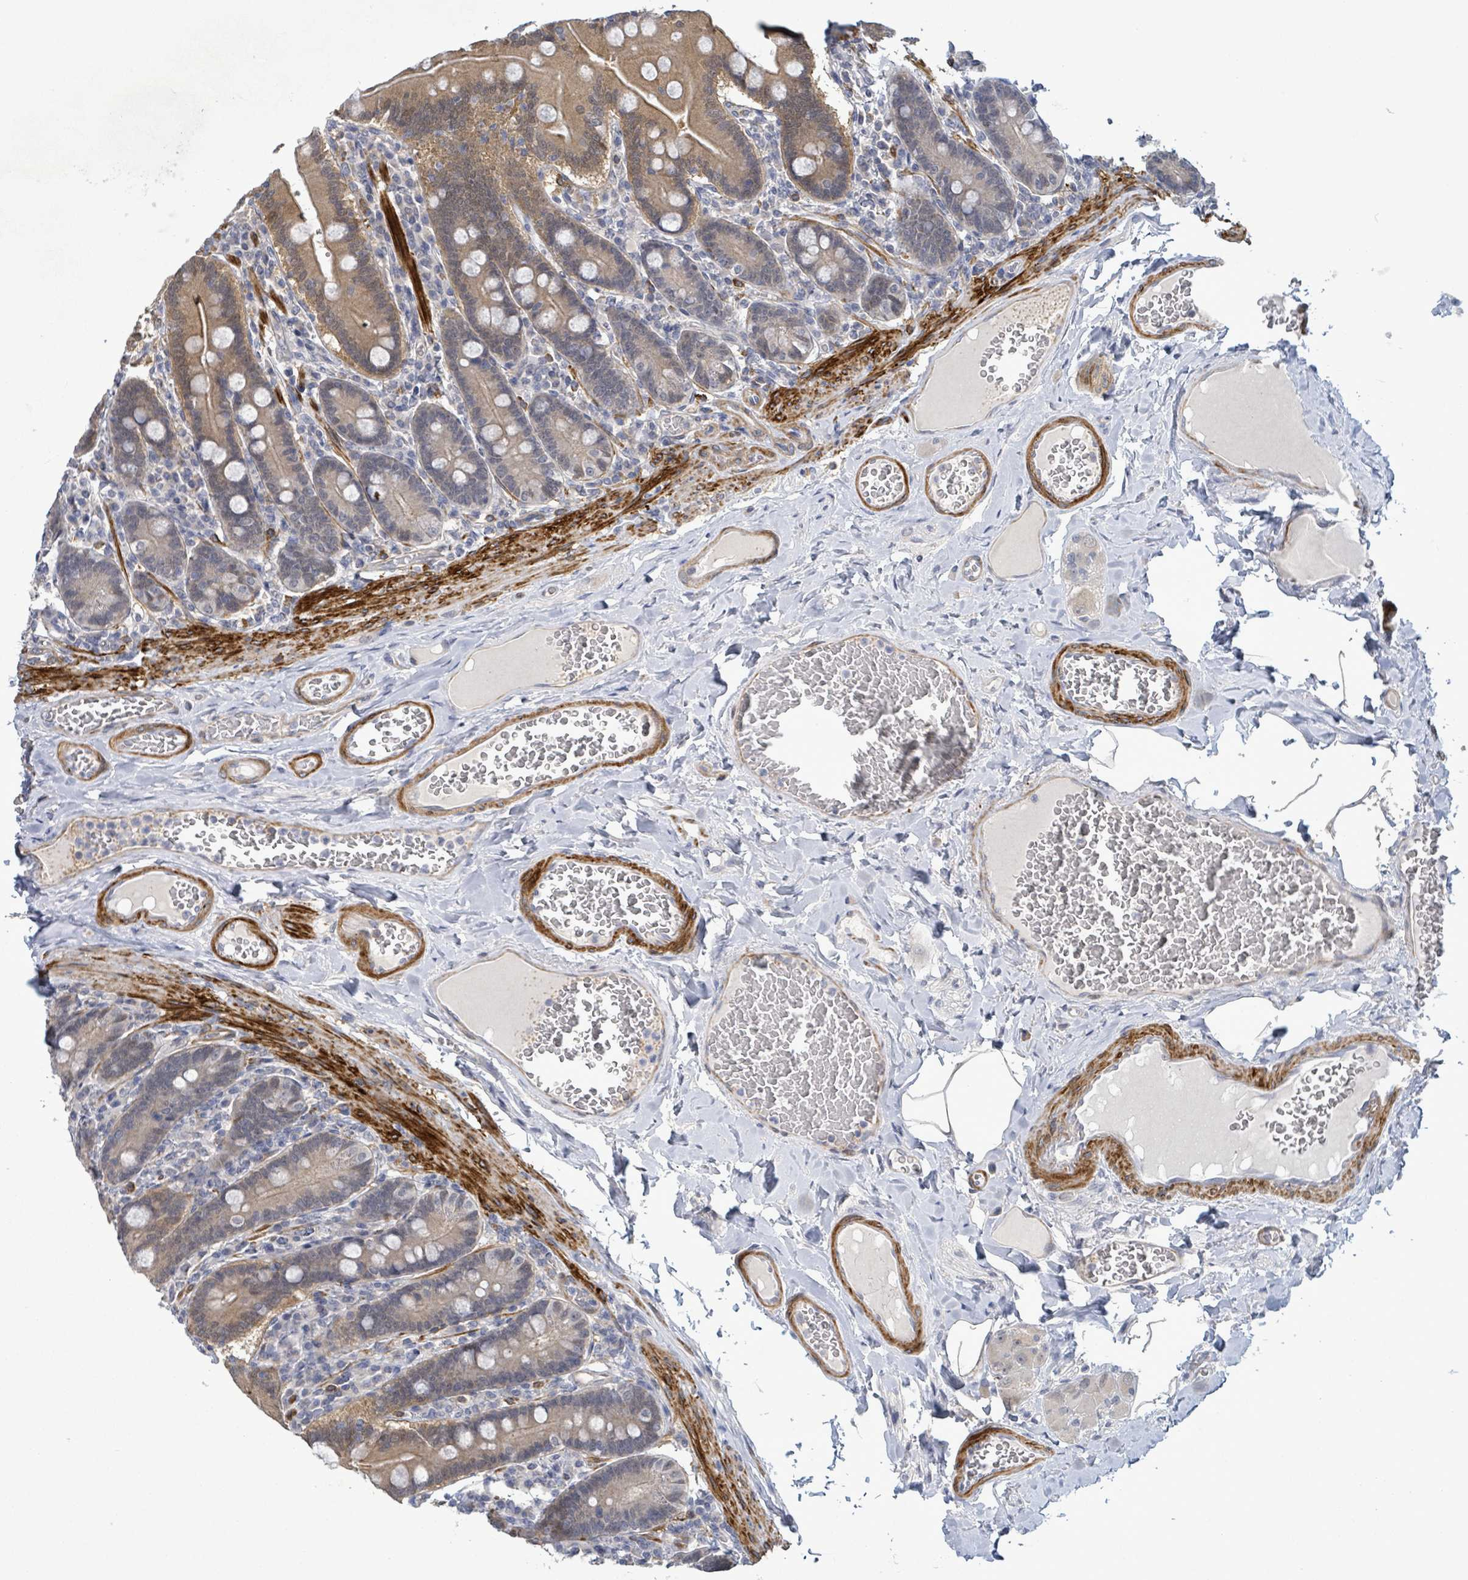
{"staining": {"intensity": "weak", "quantity": "25%-75%", "location": "cytoplasmic/membranous"}, "tissue": "duodenum", "cell_type": "Glandular cells", "image_type": "normal", "snomed": [{"axis": "morphology", "description": "Normal tissue, NOS"}, {"axis": "topography", "description": "Duodenum"}], "caption": "Duodenum stained with DAB (3,3'-diaminobenzidine) immunohistochemistry shows low levels of weak cytoplasmic/membranous expression in about 25%-75% of glandular cells.", "gene": "AMMECR1", "patient": {"sex": "female", "age": 62}}